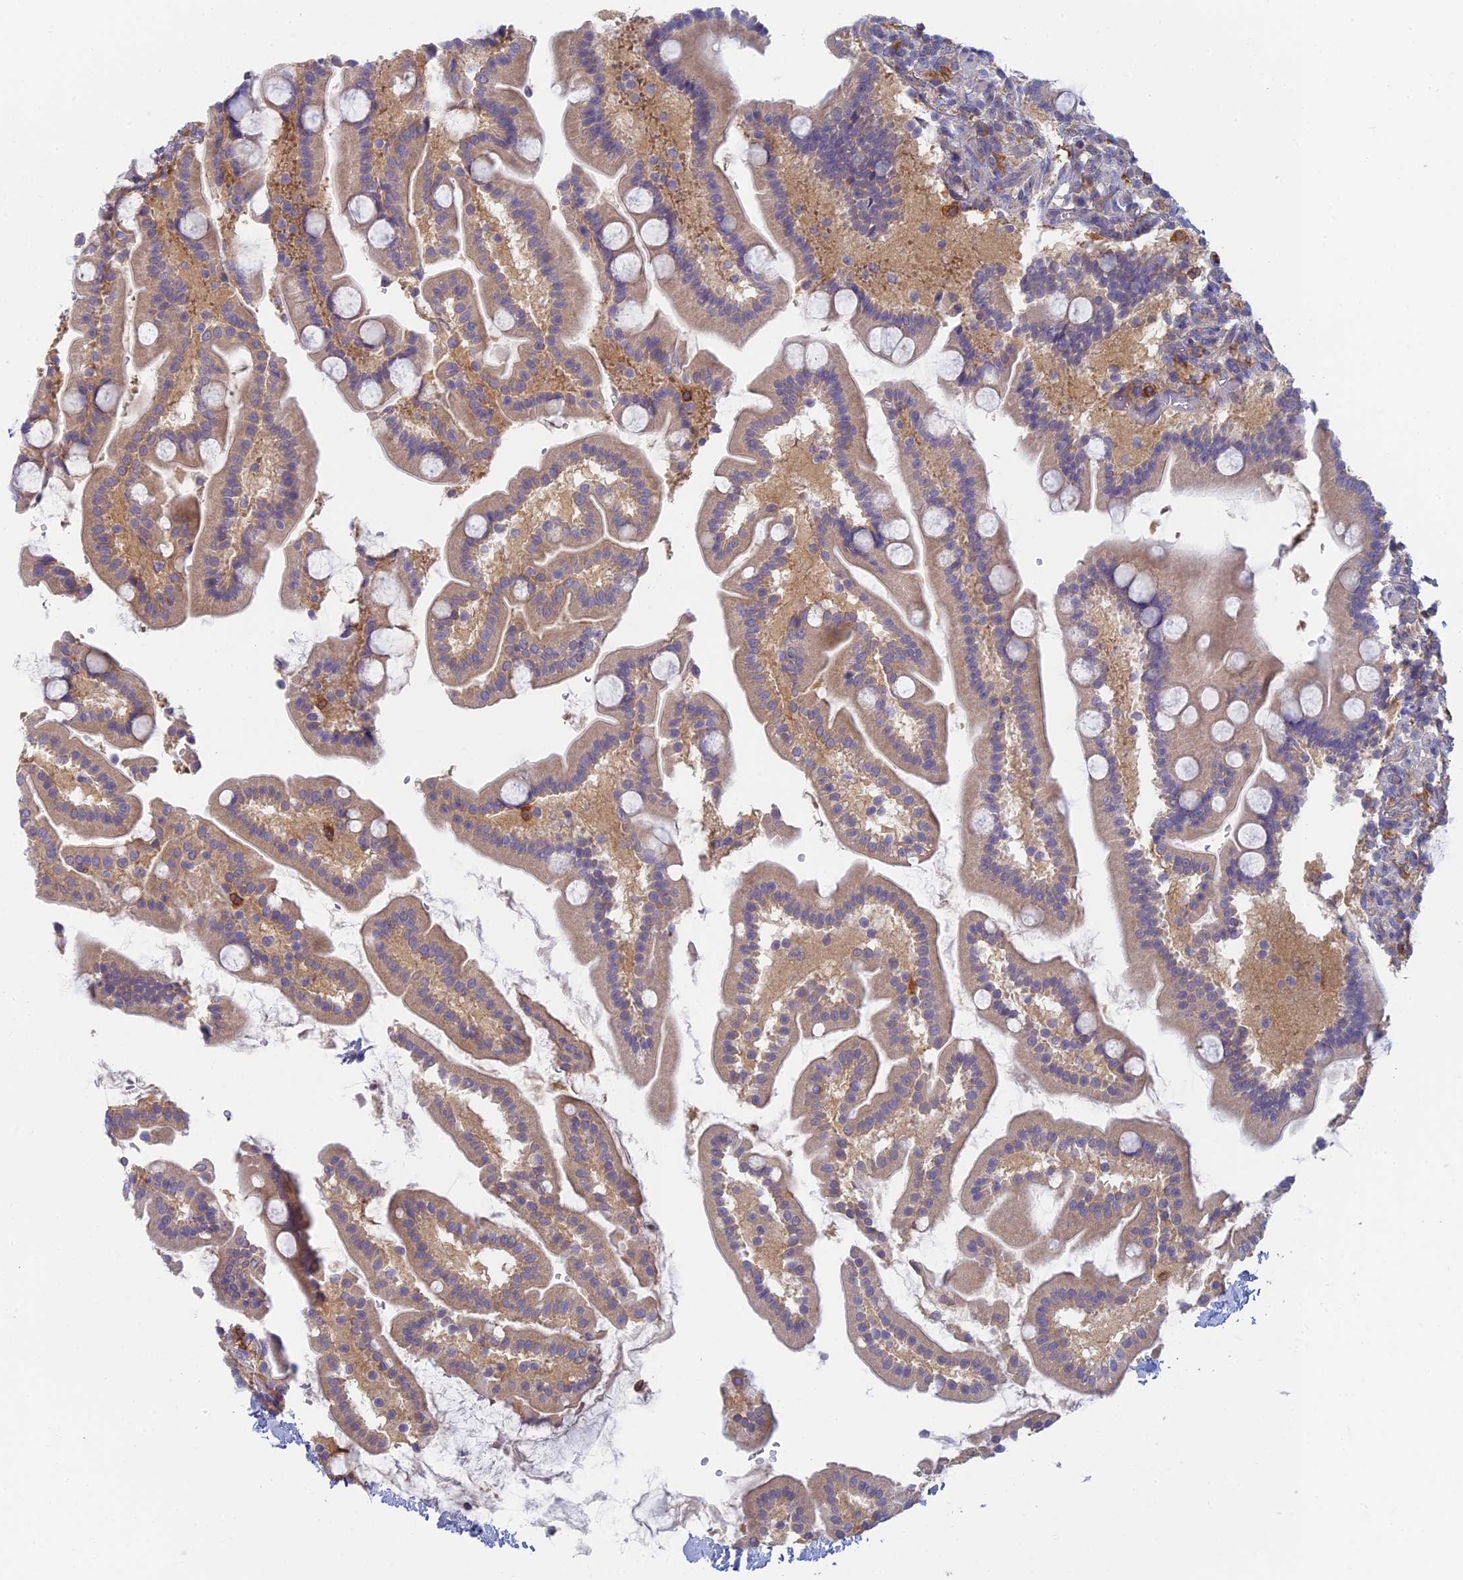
{"staining": {"intensity": "moderate", "quantity": "25%-75%", "location": "cytoplasmic/membranous"}, "tissue": "duodenum", "cell_type": "Glandular cells", "image_type": "normal", "snomed": [{"axis": "morphology", "description": "Normal tissue, NOS"}, {"axis": "topography", "description": "Duodenum"}], "caption": "Duodenum stained with DAB (3,3'-diaminobenzidine) IHC displays medium levels of moderate cytoplasmic/membranous staining in about 25%-75% of glandular cells. Nuclei are stained in blue.", "gene": "STRN4", "patient": {"sex": "male", "age": 55}}